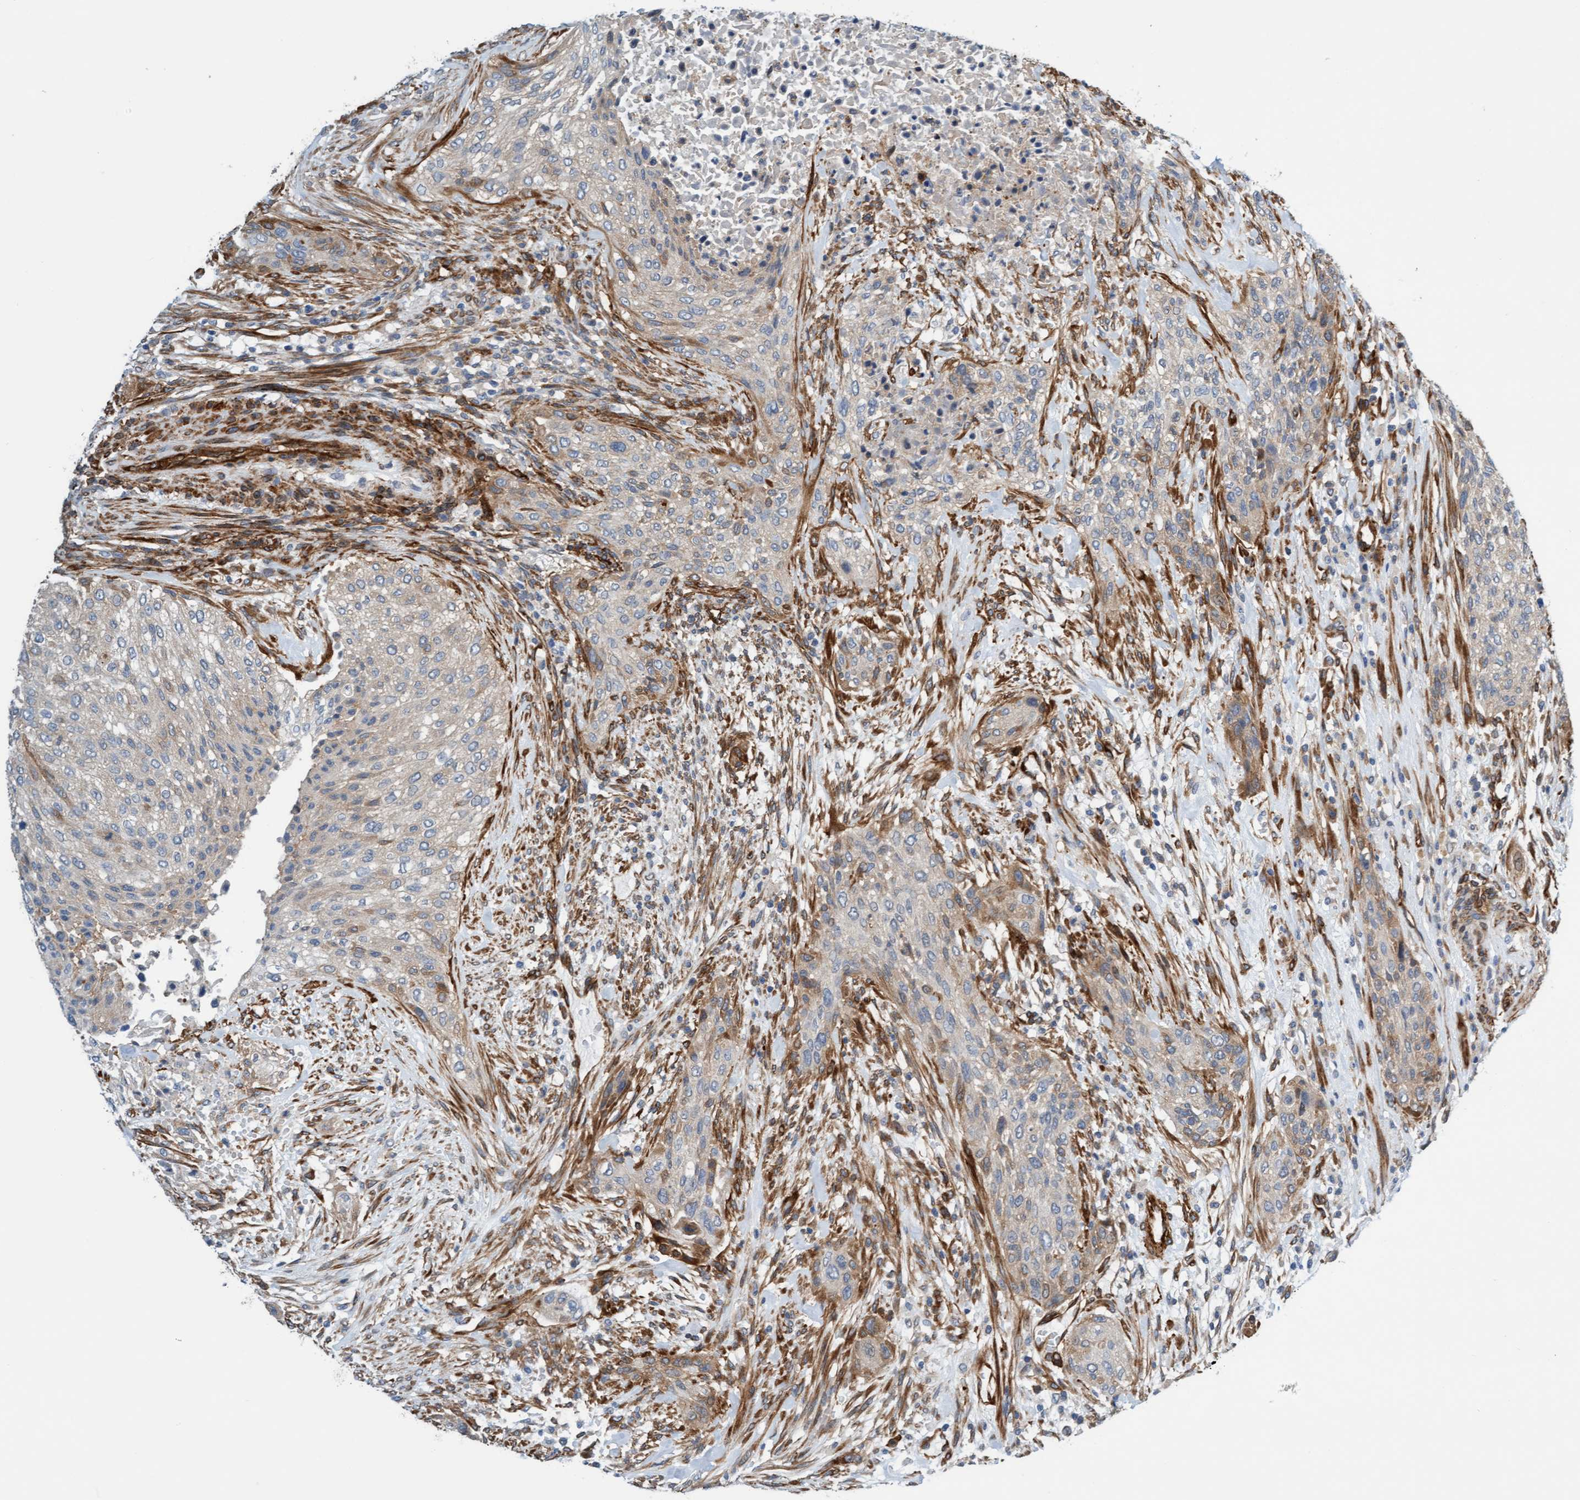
{"staining": {"intensity": "weak", "quantity": "<25%", "location": "cytoplasmic/membranous"}, "tissue": "urothelial cancer", "cell_type": "Tumor cells", "image_type": "cancer", "snomed": [{"axis": "morphology", "description": "Urothelial carcinoma, Low grade"}, {"axis": "morphology", "description": "Urothelial carcinoma, High grade"}, {"axis": "topography", "description": "Urinary bladder"}], "caption": "Urothelial carcinoma (high-grade) was stained to show a protein in brown. There is no significant expression in tumor cells. (Brightfield microscopy of DAB immunohistochemistry at high magnification).", "gene": "FMNL3", "patient": {"sex": "male", "age": 35}}